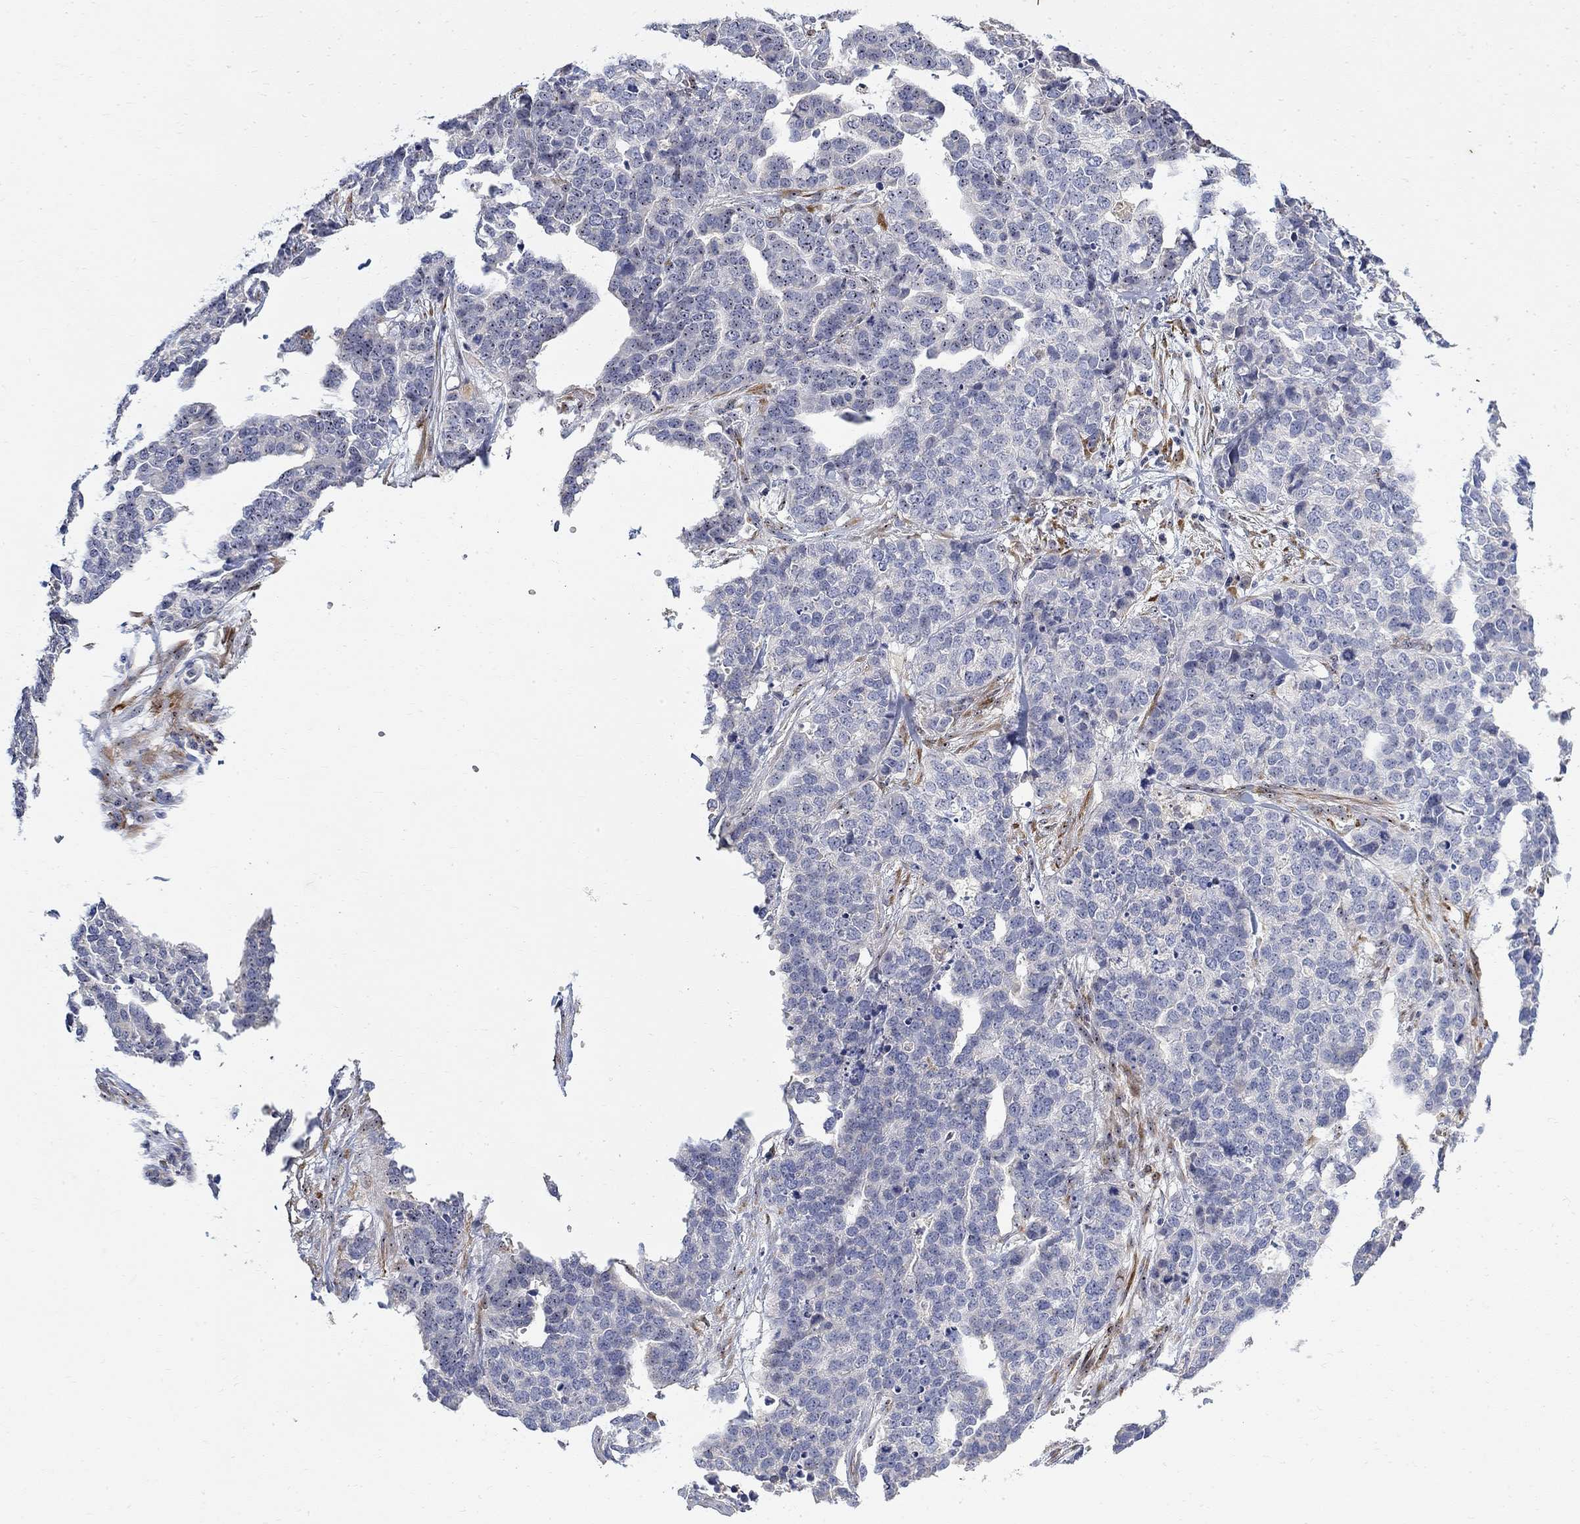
{"staining": {"intensity": "negative", "quantity": "none", "location": "none"}, "tissue": "ovarian cancer", "cell_type": "Tumor cells", "image_type": "cancer", "snomed": [{"axis": "morphology", "description": "Carcinoma, endometroid"}, {"axis": "topography", "description": "Ovary"}], "caption": "Tumor cells are negative for protein expression in human ovarian cancer. The staining was performed using DAB (3,3'-diaminobenzidine) to visualize the protein expression in brown, while the nuclei were stained in blue with hematoxylin (Magnification: 20x).", "gene": "FNDC5", "patient": {"sex": "female", "age": 65}}